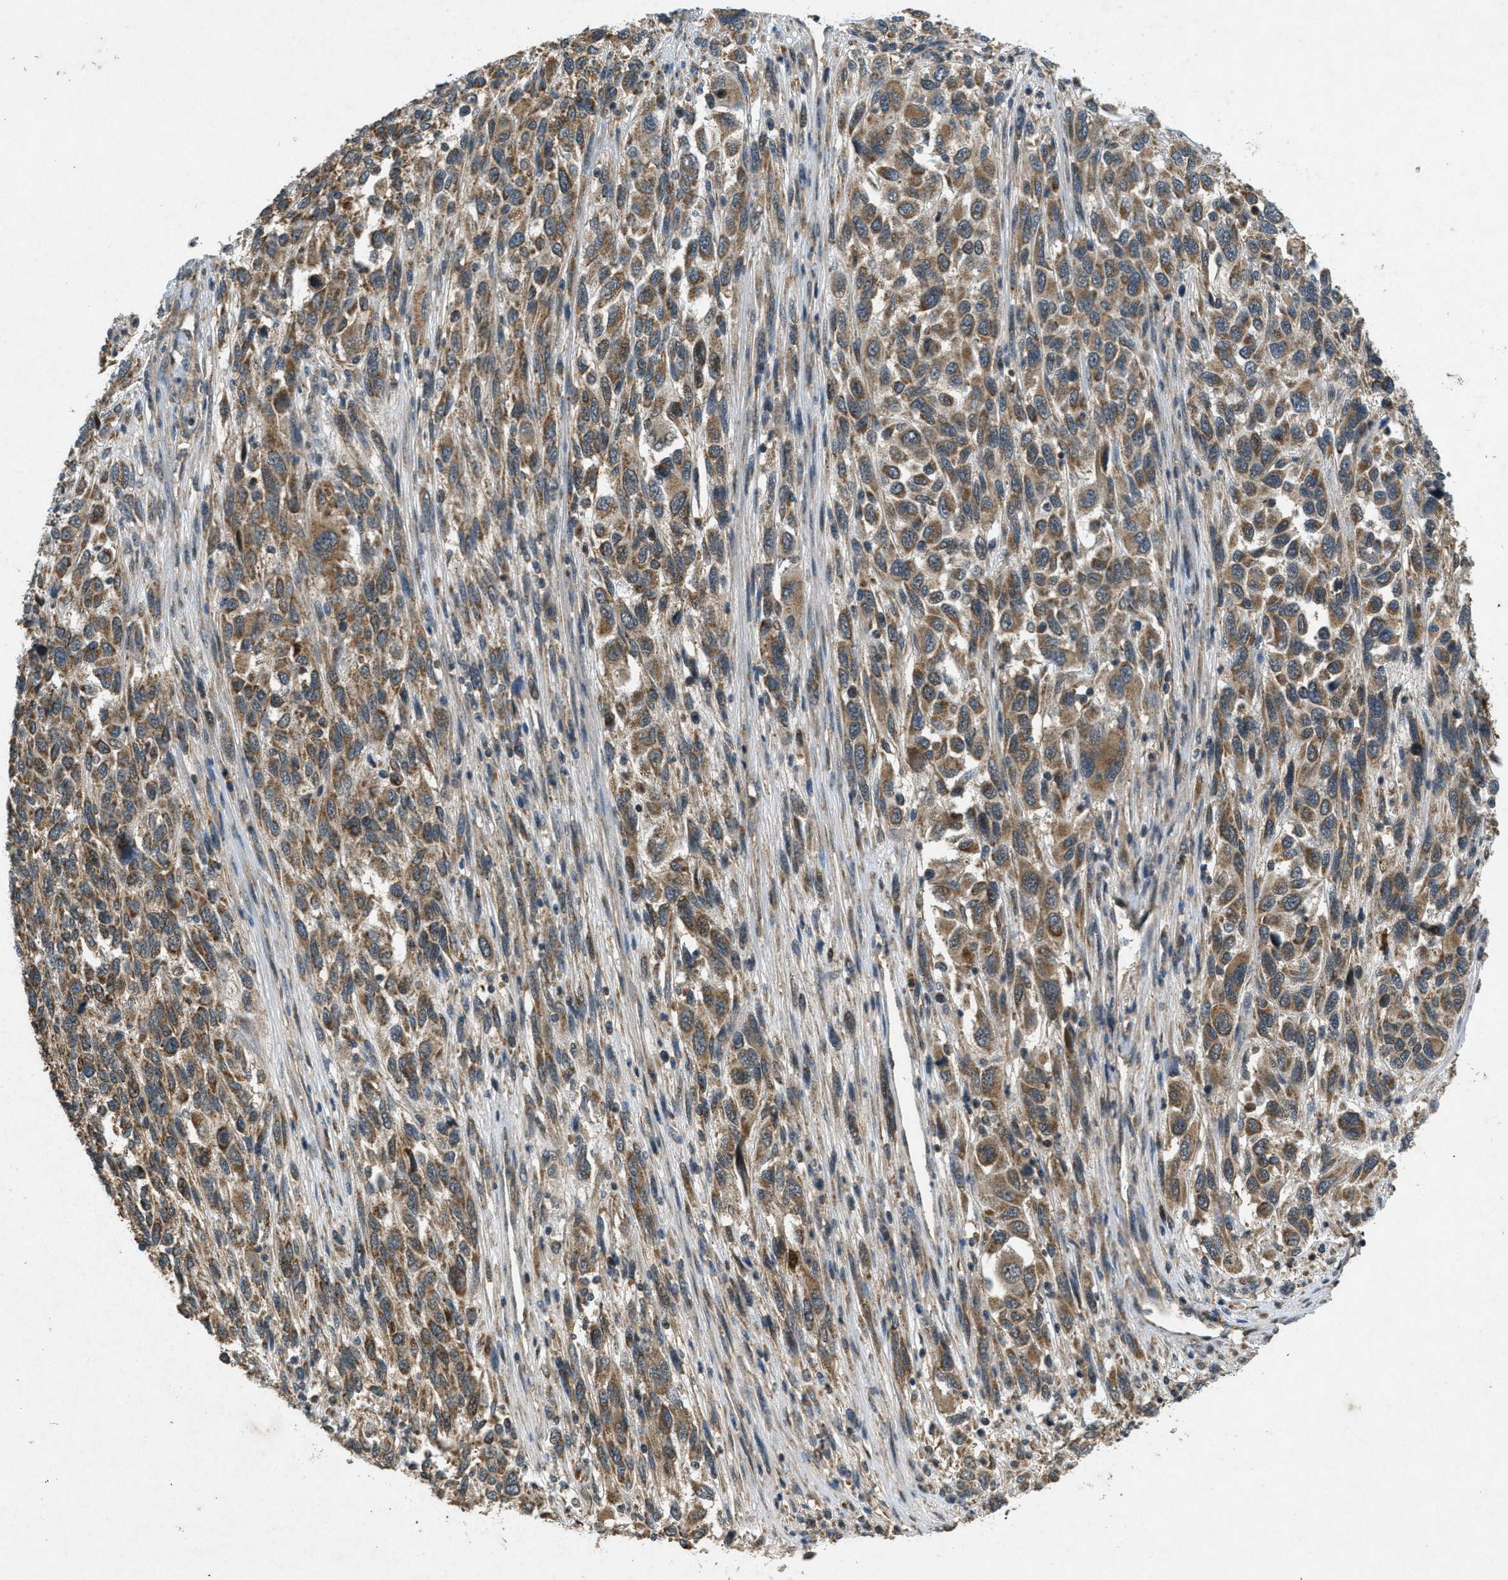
{"staining": {"intensity": "moderate", "quantity": ">75%", "location": "cytoplasmic/membranous"}, "tissue": "melanoma", "cell_type": "Tumor cells", "image_type": "cancer", "snomed": [{"axis": "morphology", "description": "Malignant melanoma, Metastatic site"}, {"axis": "topography", "description": "Lymph node"}], "caption": "A high-resolution histopathology image shows IHC staining of melanoma, which demonstrates moderate cytoplasmic/membranous positivity in approximately >75% of tumor cells.", "gene": "PPP1R15A", "patient": {"sex": "male", "age": 61}}